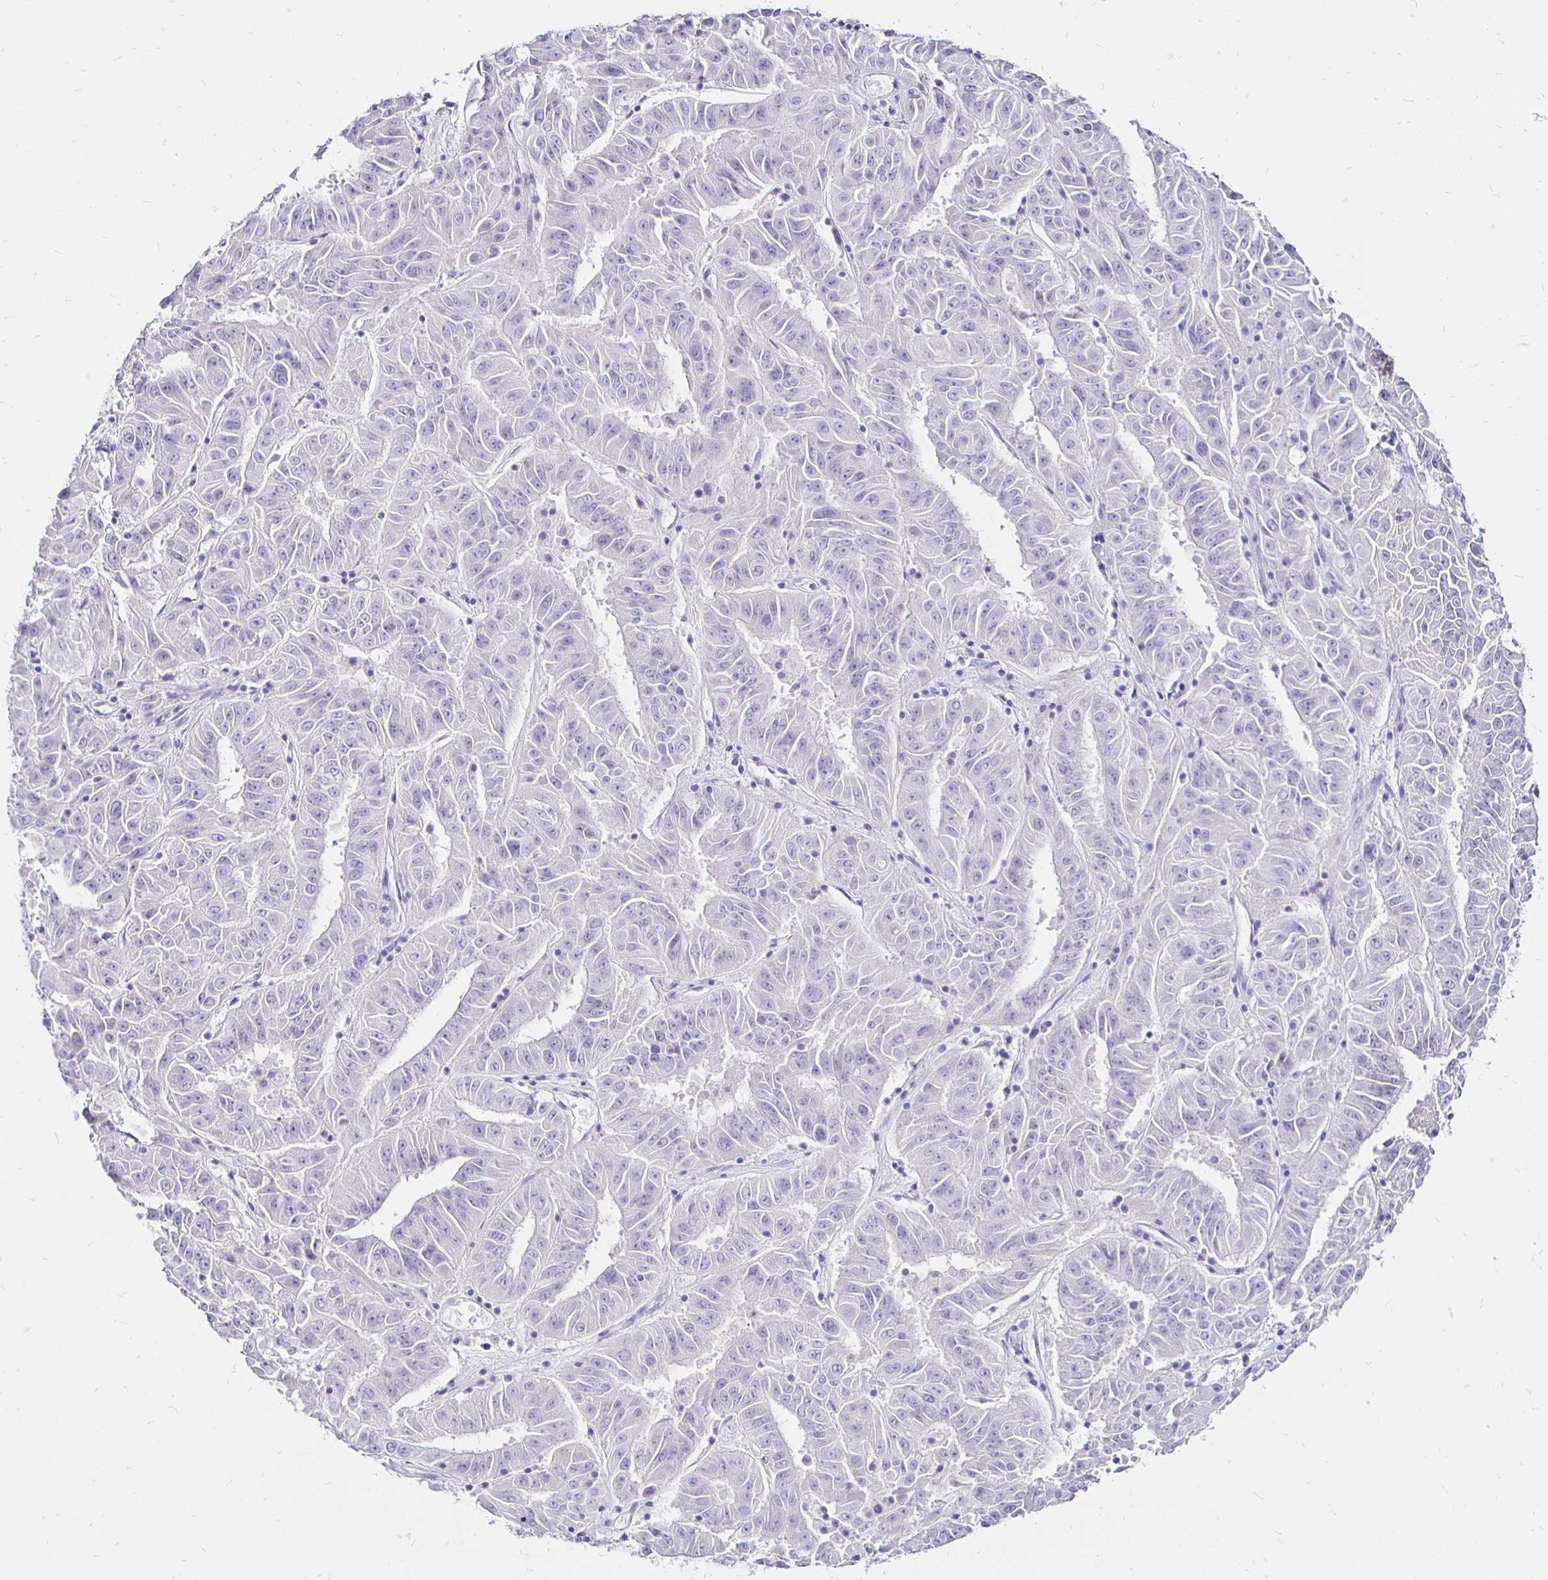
{"staining": {"intensity": "negative", "quantity": "none", "location": "none"}, "tissue": "pancreatic cancer", "cell_type": "Tumor cells", "image_type": "cancer", "snomed": [{"axis": "morphology", "description": "Adenocarcinoma, NOS"}, {"axis": "topography", "description": "Pancreas"}], "caption": "Immunohistochemistry of pancreatic cancer demonstrates no expression in tumor cells.", "gene": "IRGC", "patient": {"sex": "male", "age": 63}}